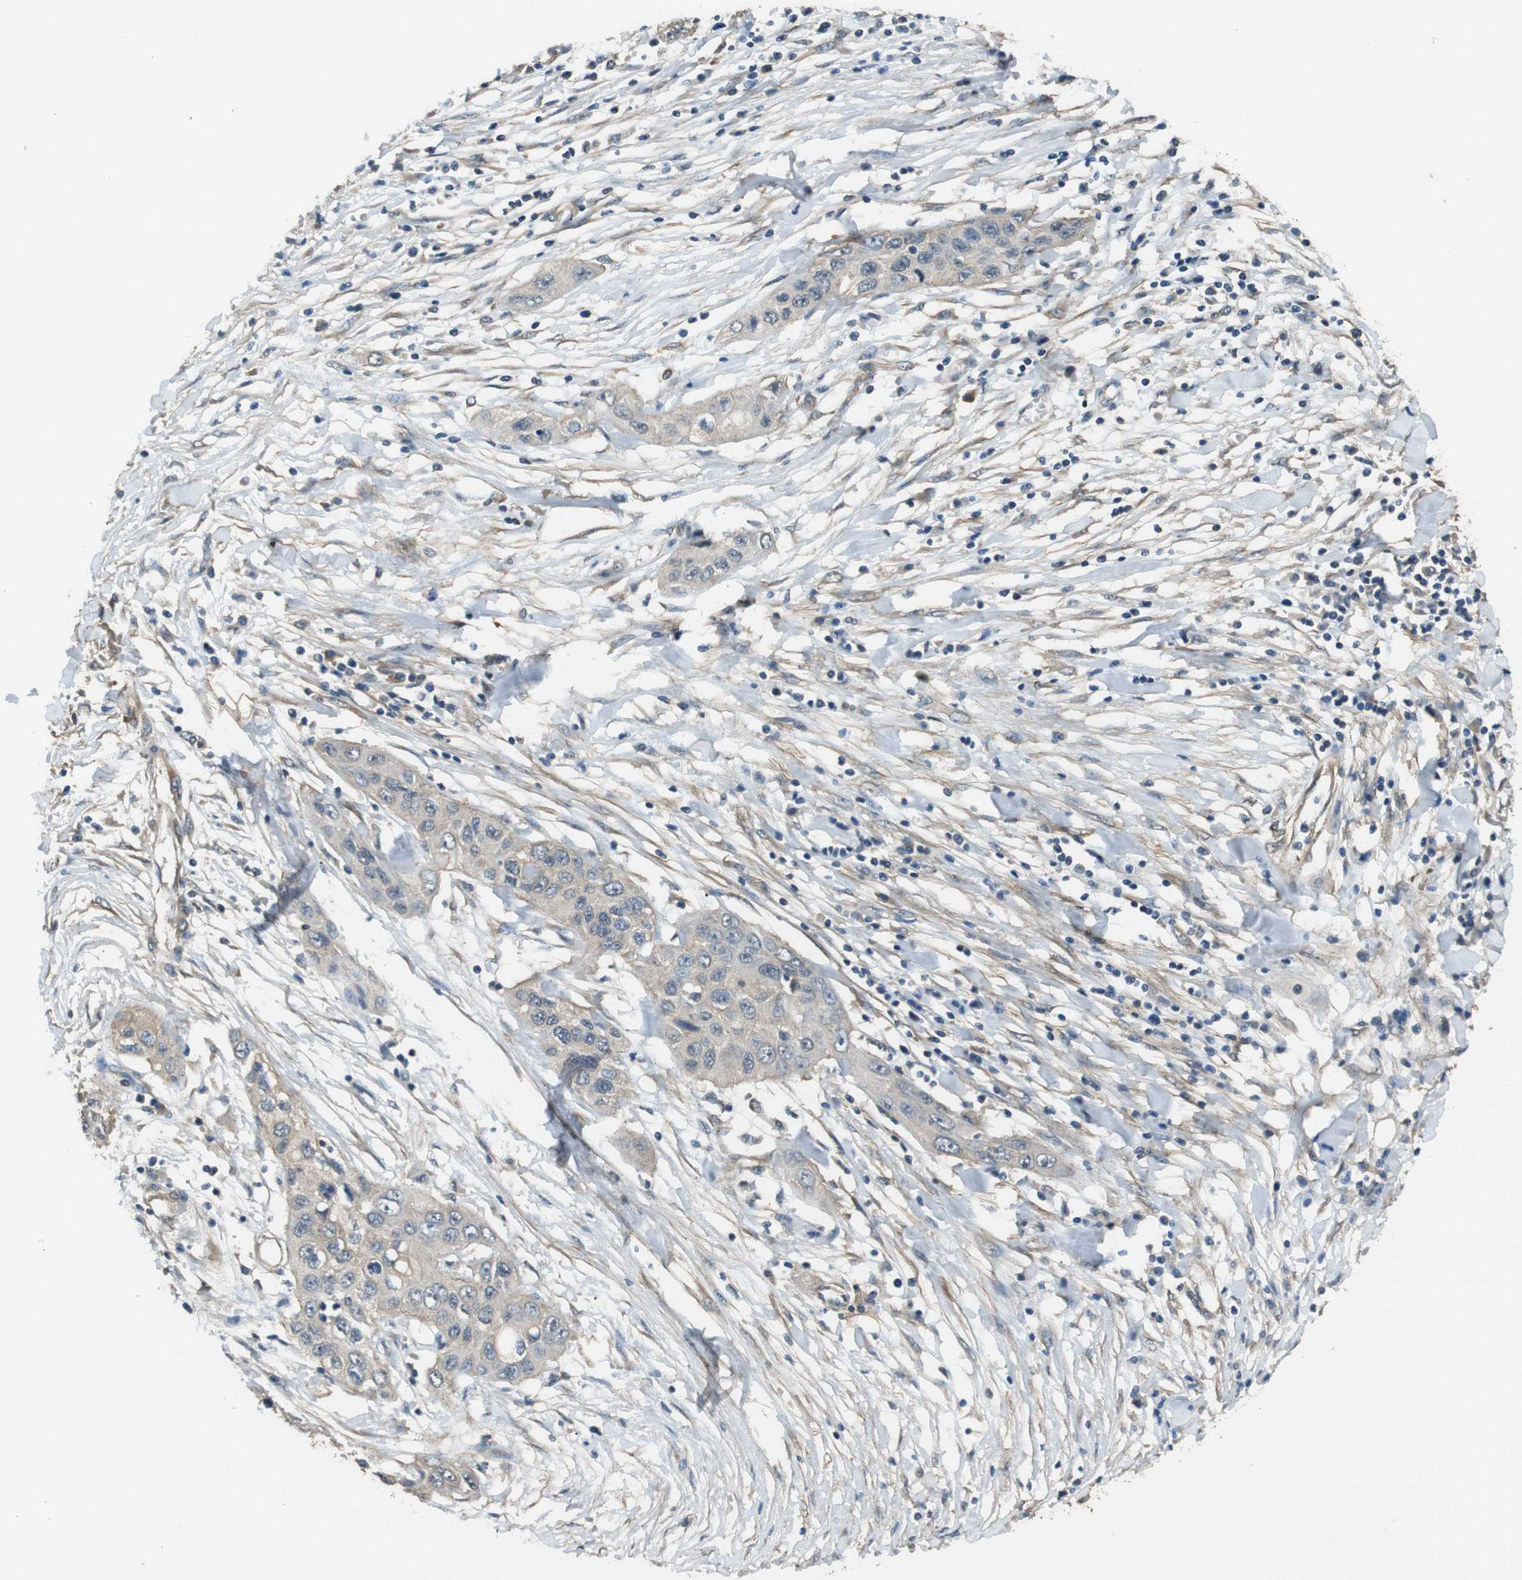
{"staining": {"intensity": "negative", "quantity": "none", "location": "none"}, "tissue": "pancreatic cancer", "cell_type": "Tumor cells", "image_type": "cancer", "snomed": [{"axis": "morphology", "description": "Adenocarcinoma, NOS"}, {"axis": "topography", "description": "Pancreas"}], "caption": "Immunohistochemical staining of pancreatic cancer demonstrates no significant positivity in tumor cells.", "gene": "FUT2", "patient": {"sex": "female", "age": 70}}